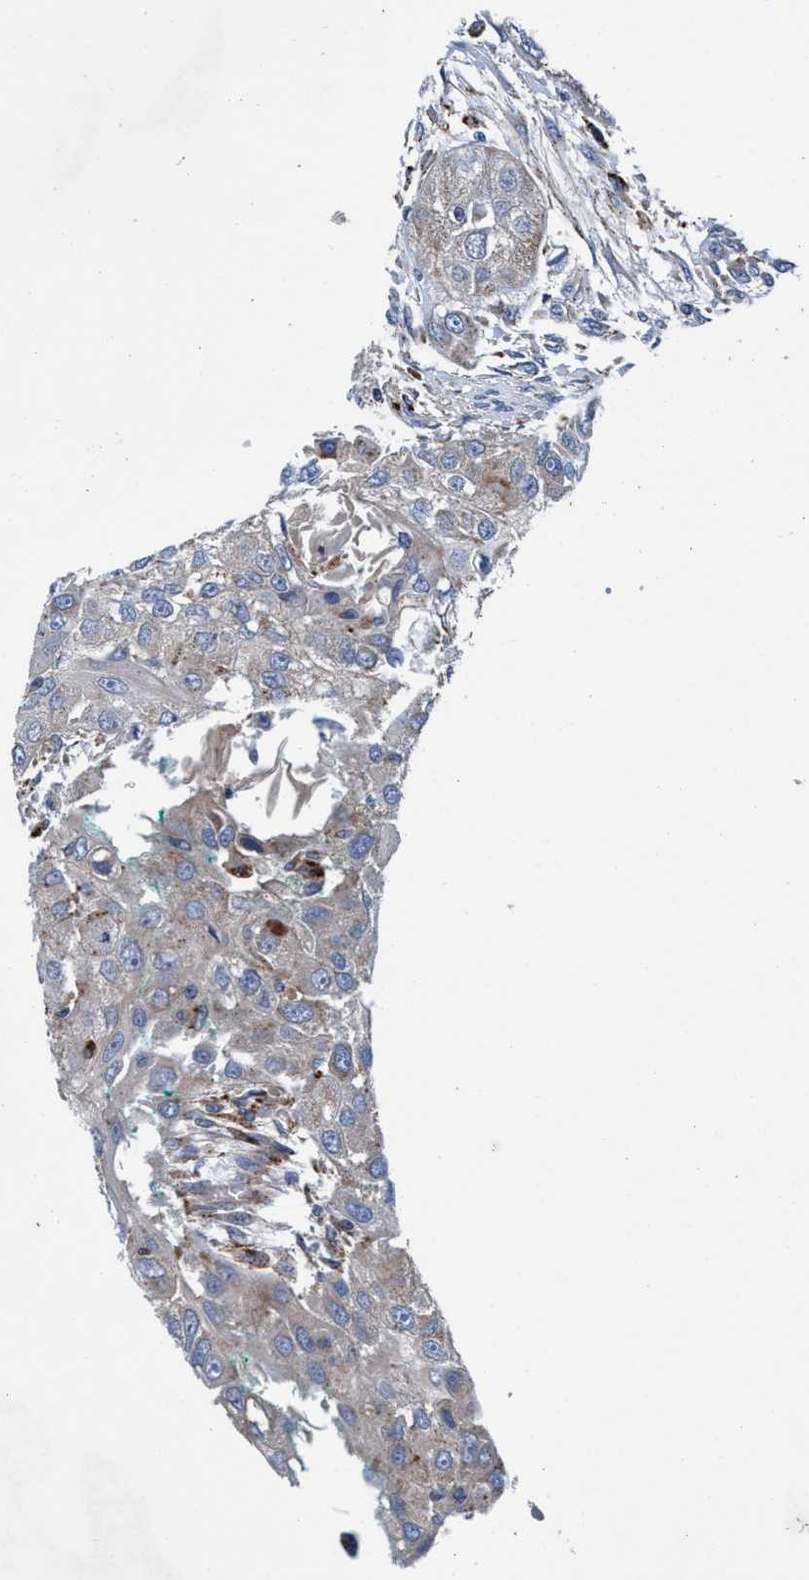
{"staining": {"intensity": "weak", "quantity": "<25%", "location": "cytoplasmic/membranous"}, "tissue": "head and neck cancer", "cell_type": "Tumor cells", "image_type": "cancer", "snomed": [{"axis": "morphology", "description": "Normal tissue, NOS"}, {"axis": "morphology", "description": "Squamous cell carcinoma, NOS"}, {"axis": "topography", "description": "Skeletal muscle"}, {"axis": "topography", "description": "Head-Neck"}], "caption": "Immunohistochemical staining of head and neck squamous cell carcinoma reveals no significant positivity in tumor cells. (Stains: DAB (3,3'-diaminobenzidine) immunohistochemistry (IHC) with hematoxylin counter stain, Microscopy: brightfield microscopy at high magnification).", "gene": "ENDOG", "patient": {"sex": "male", "age": 51}}